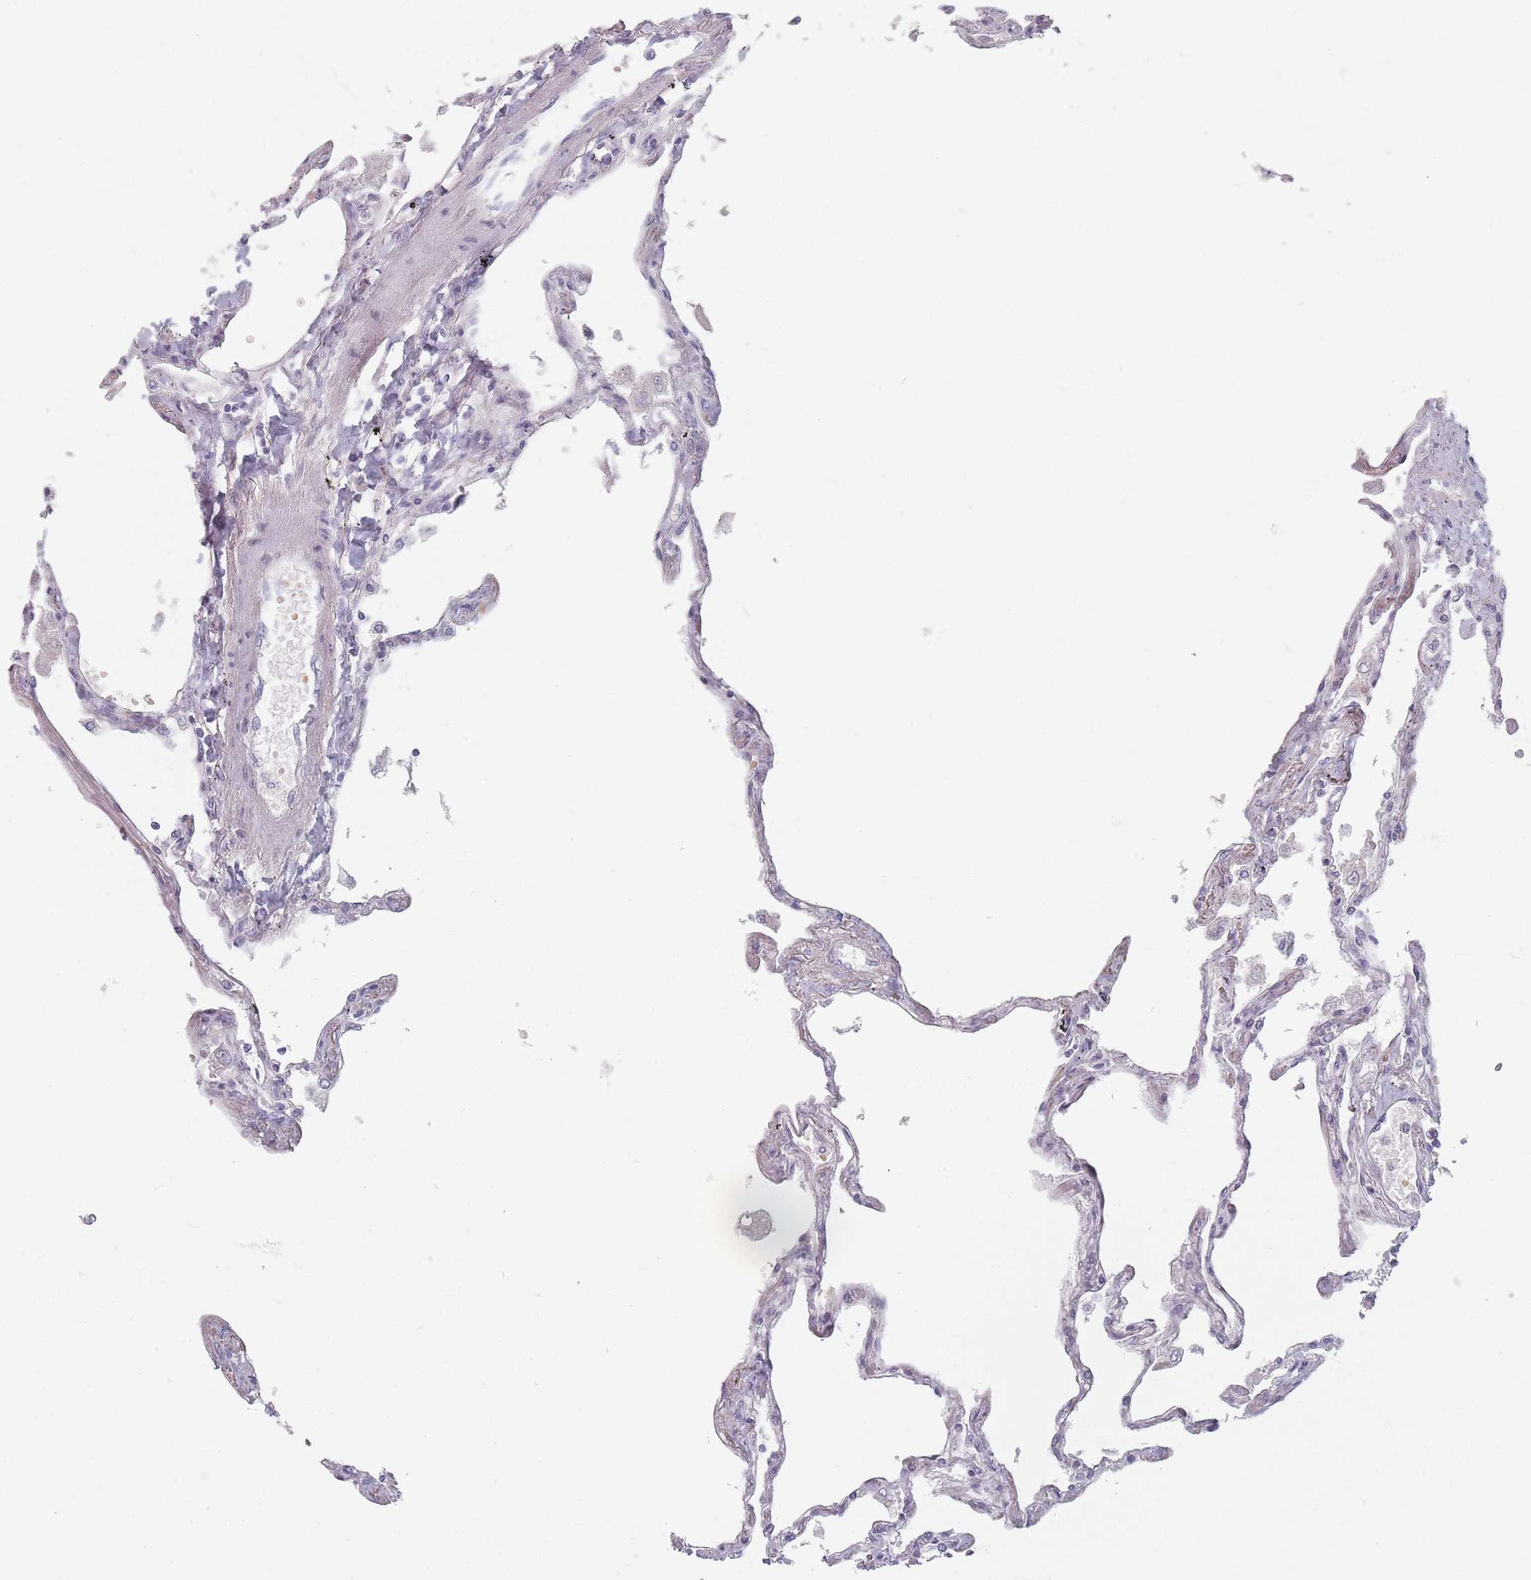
{"staining": {"intensity": "negative", "quantity": "none", "location": "none"}, "tissue": "lung", "cell_type": "Alveolar cells", "image_type": "normal", "snomed": [{"axis": "morphology", "description": "Normal tissue, NOS"}, {"axis": "topography", "description": "Lung"}], "caption": "Immunohistochemistry of unremarkable human lung demonstrates no positivity in alveolar cells.", "gene": "TMOD1", "patient": {"sex": "female", "age": 67}}